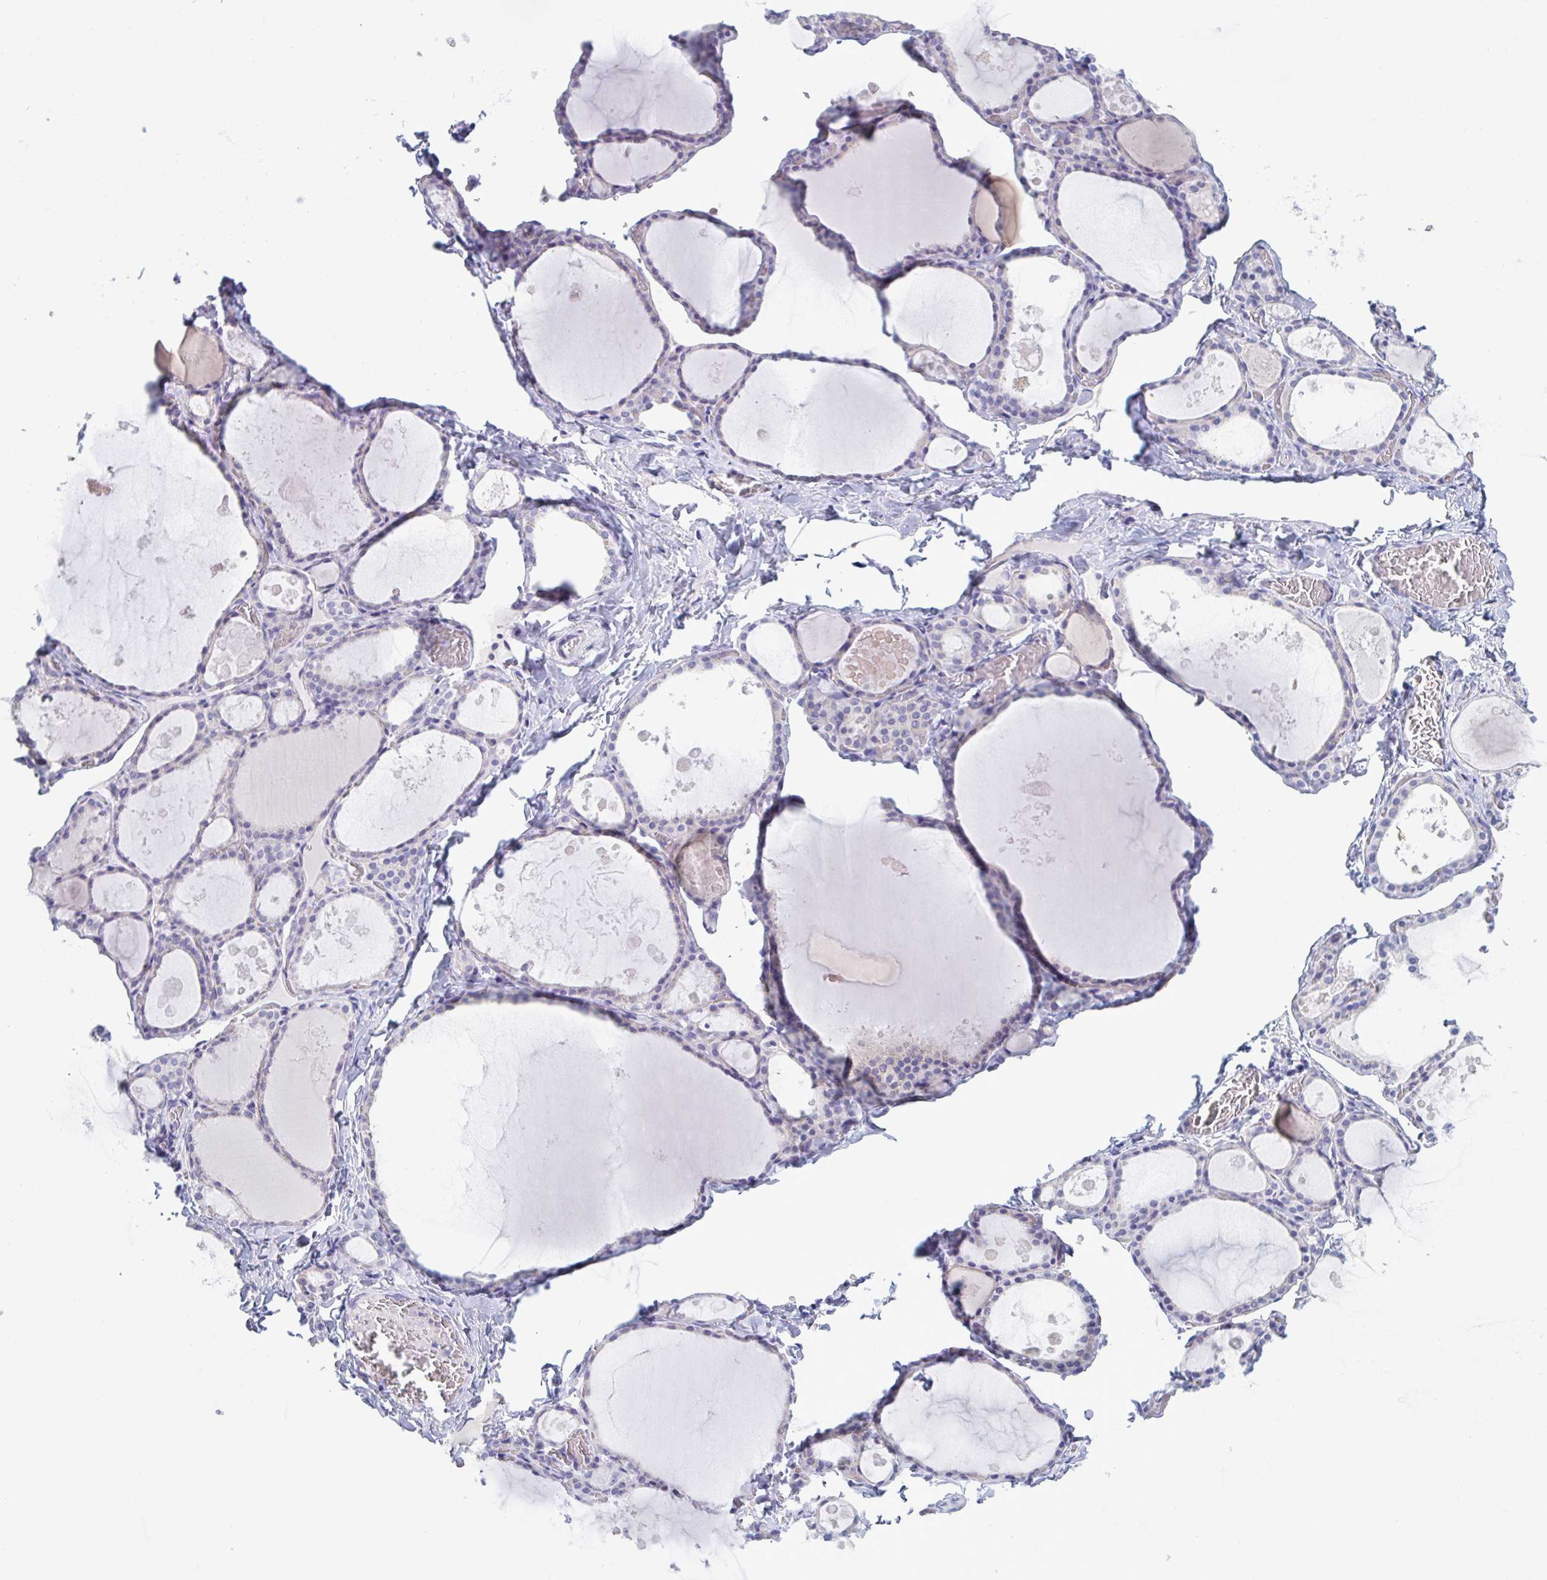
{"staining": {"intensity": "negative", "quantity": "none", "location": "none"}, "tissue": "thyroid gland", "cell_type": "Glandular cells", "image_type": "normal", "snomed": [{"axis": "morphology", "description": "Normal tissue, NOS"}, {"axis": "topography", "description": "Thyroid gland"}], "caption": "A photomicrograph of thyroid gland stained for a protein displays no brown staining in glandular cells.", "gene": "NAA30", "patient": {"sex": "male", "age": 56}}